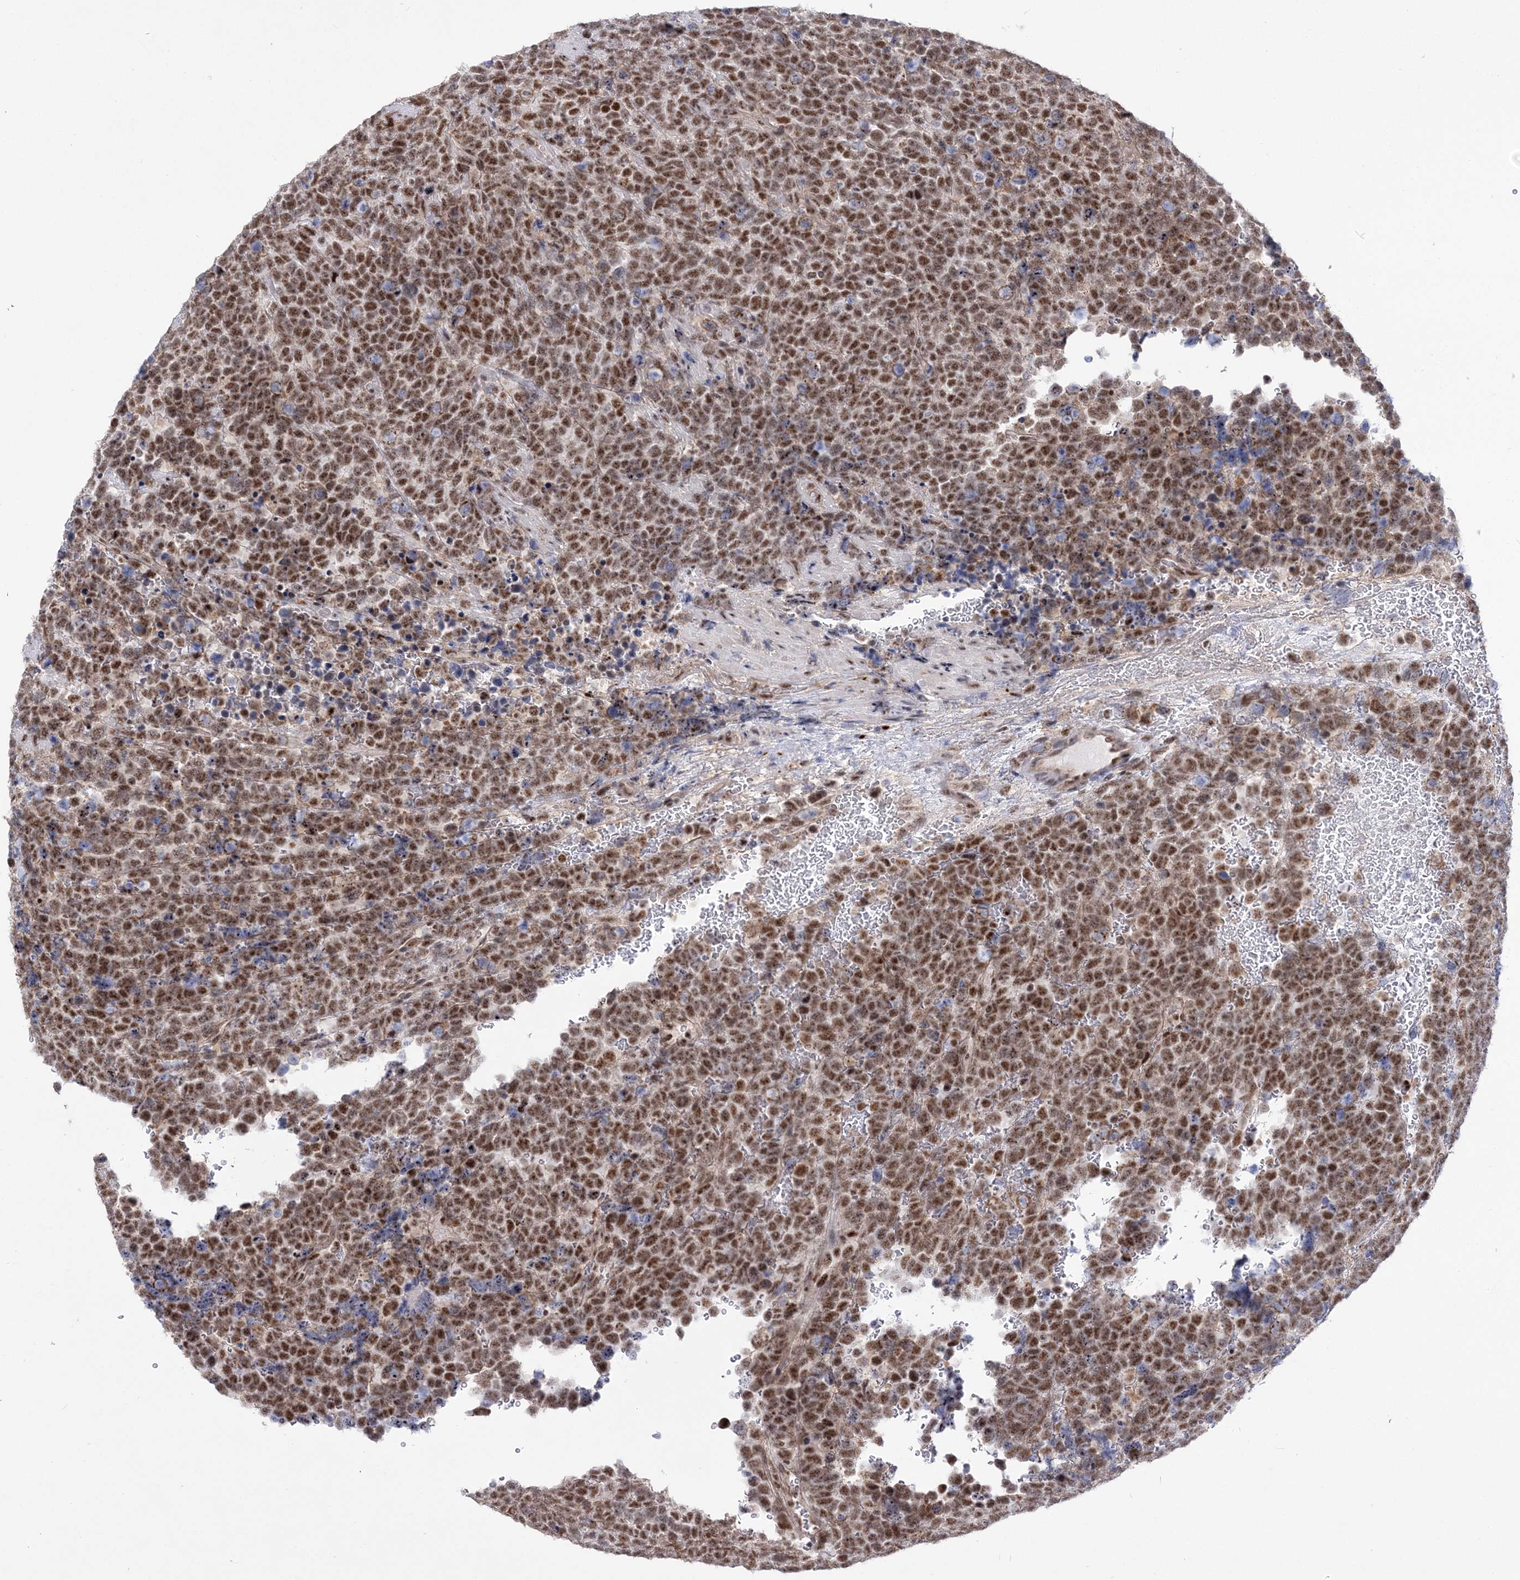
{"staining": {"intensity": "strong", "quantity": ">75%", "location": "nuclear"}, "tissue": "urothelial cancer", "cell_type": "Tumor cells", "image_type": "cancer", "snomed": [{"axis": "morphology", "description": "Urothelial carcinoma, High grade"}, {"axis": "topography", "description": "Urinary bladder"}], "caption": "A high-resolution image shows immunohistochemistry (IHC) staining of high-grade urothelial carcinoma, which exhibits strong nuclear staining in approximately >75% of tumor cells.", "gene": "NSUN2", "patient": {"sex": "female", "age": 82}}